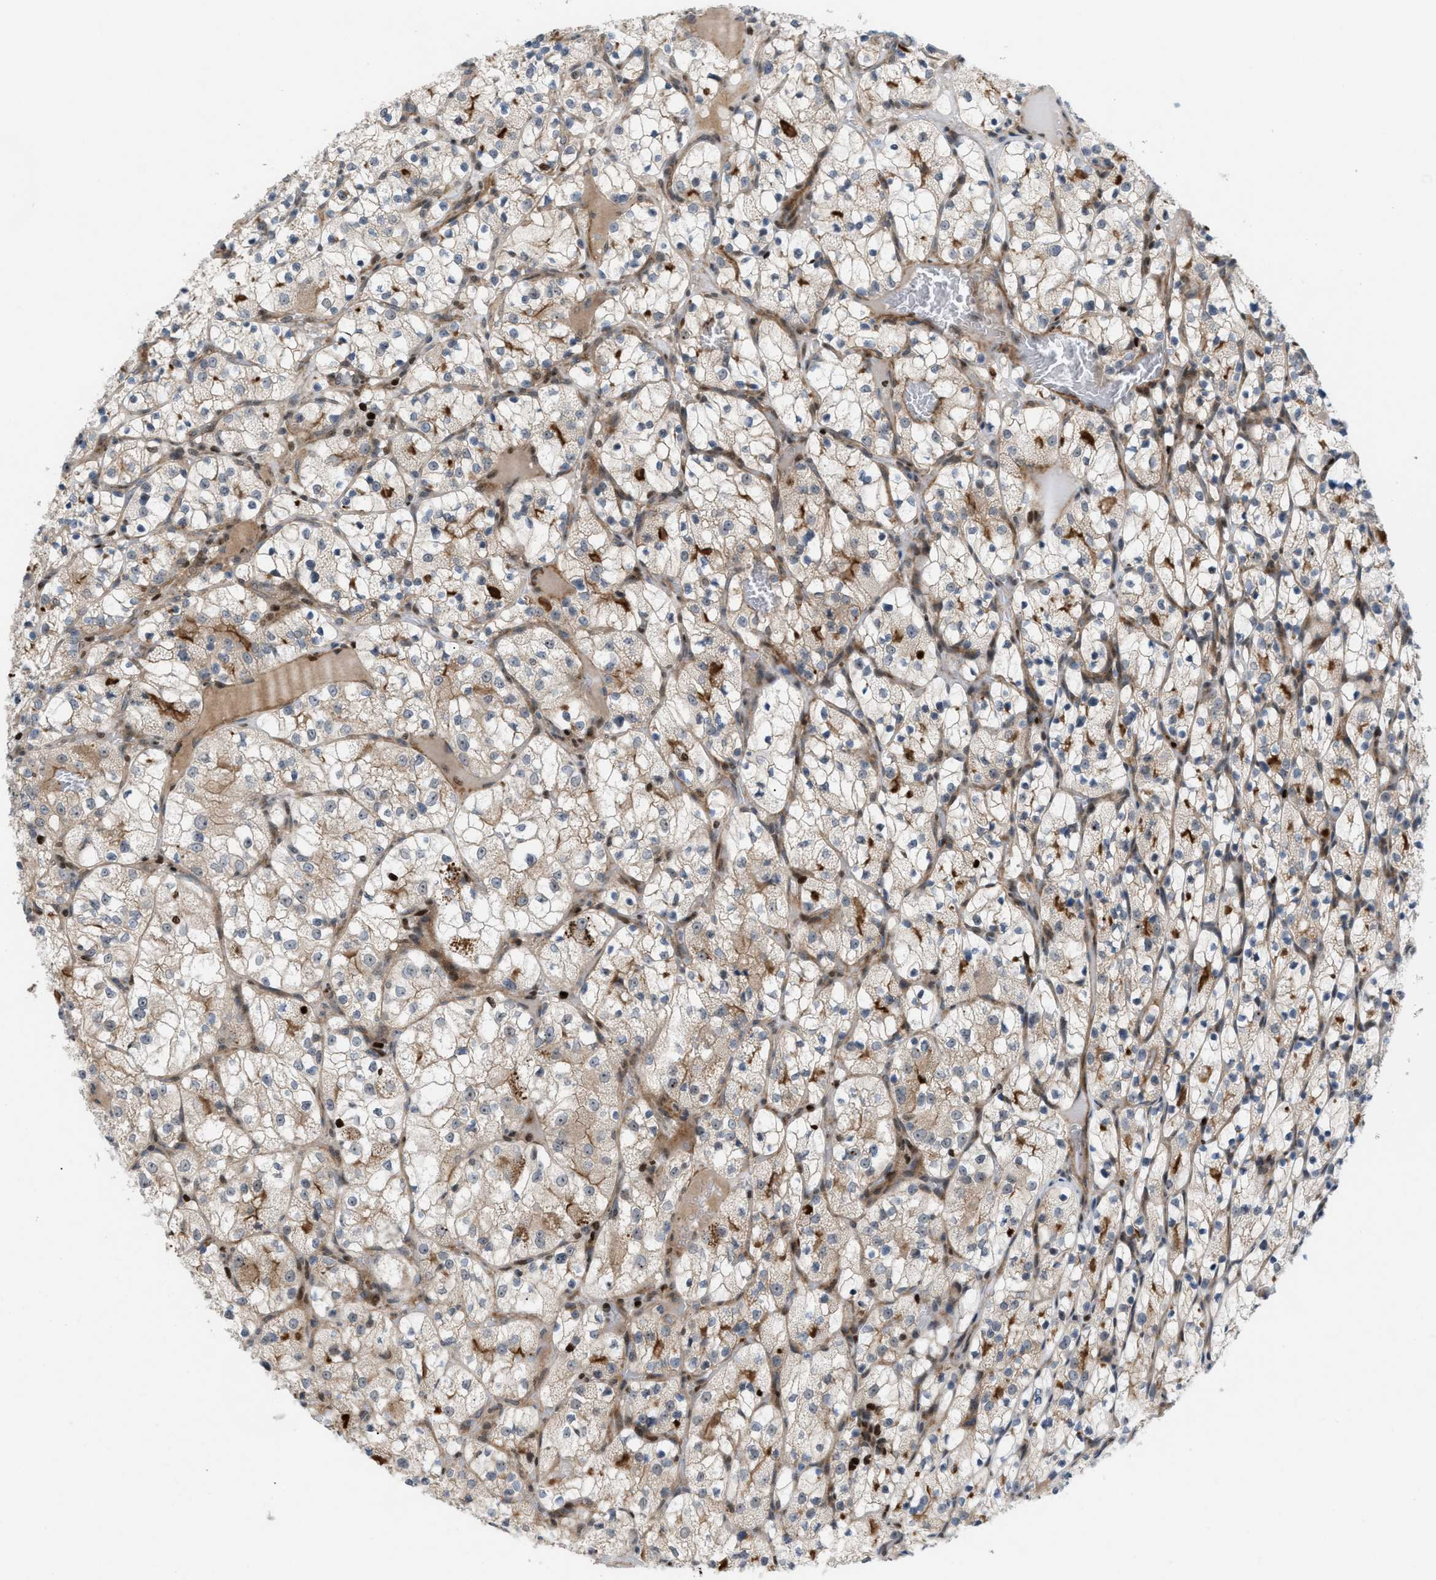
{"staining": {"intensity": "weak", "quantity": "25%-75%", "location": "cytoplasmic/membranous"}, "tissue": "renal cancer", "cell_type": "Tumor cells", "image_type": "cancer", "snomed": [{"axis": "morphology", "description": "Adenocarcinoma, NOS"}, {"axis": "topography", "description": "Kidney"}], "caption": "This is an image of immunohistochemistry staining of renal cancer, which shows weak expression in the cytoplasmic/membranous of tumor cells.", "gene": "ZNF276", "patient": {"sex": "female", "age": 69}}